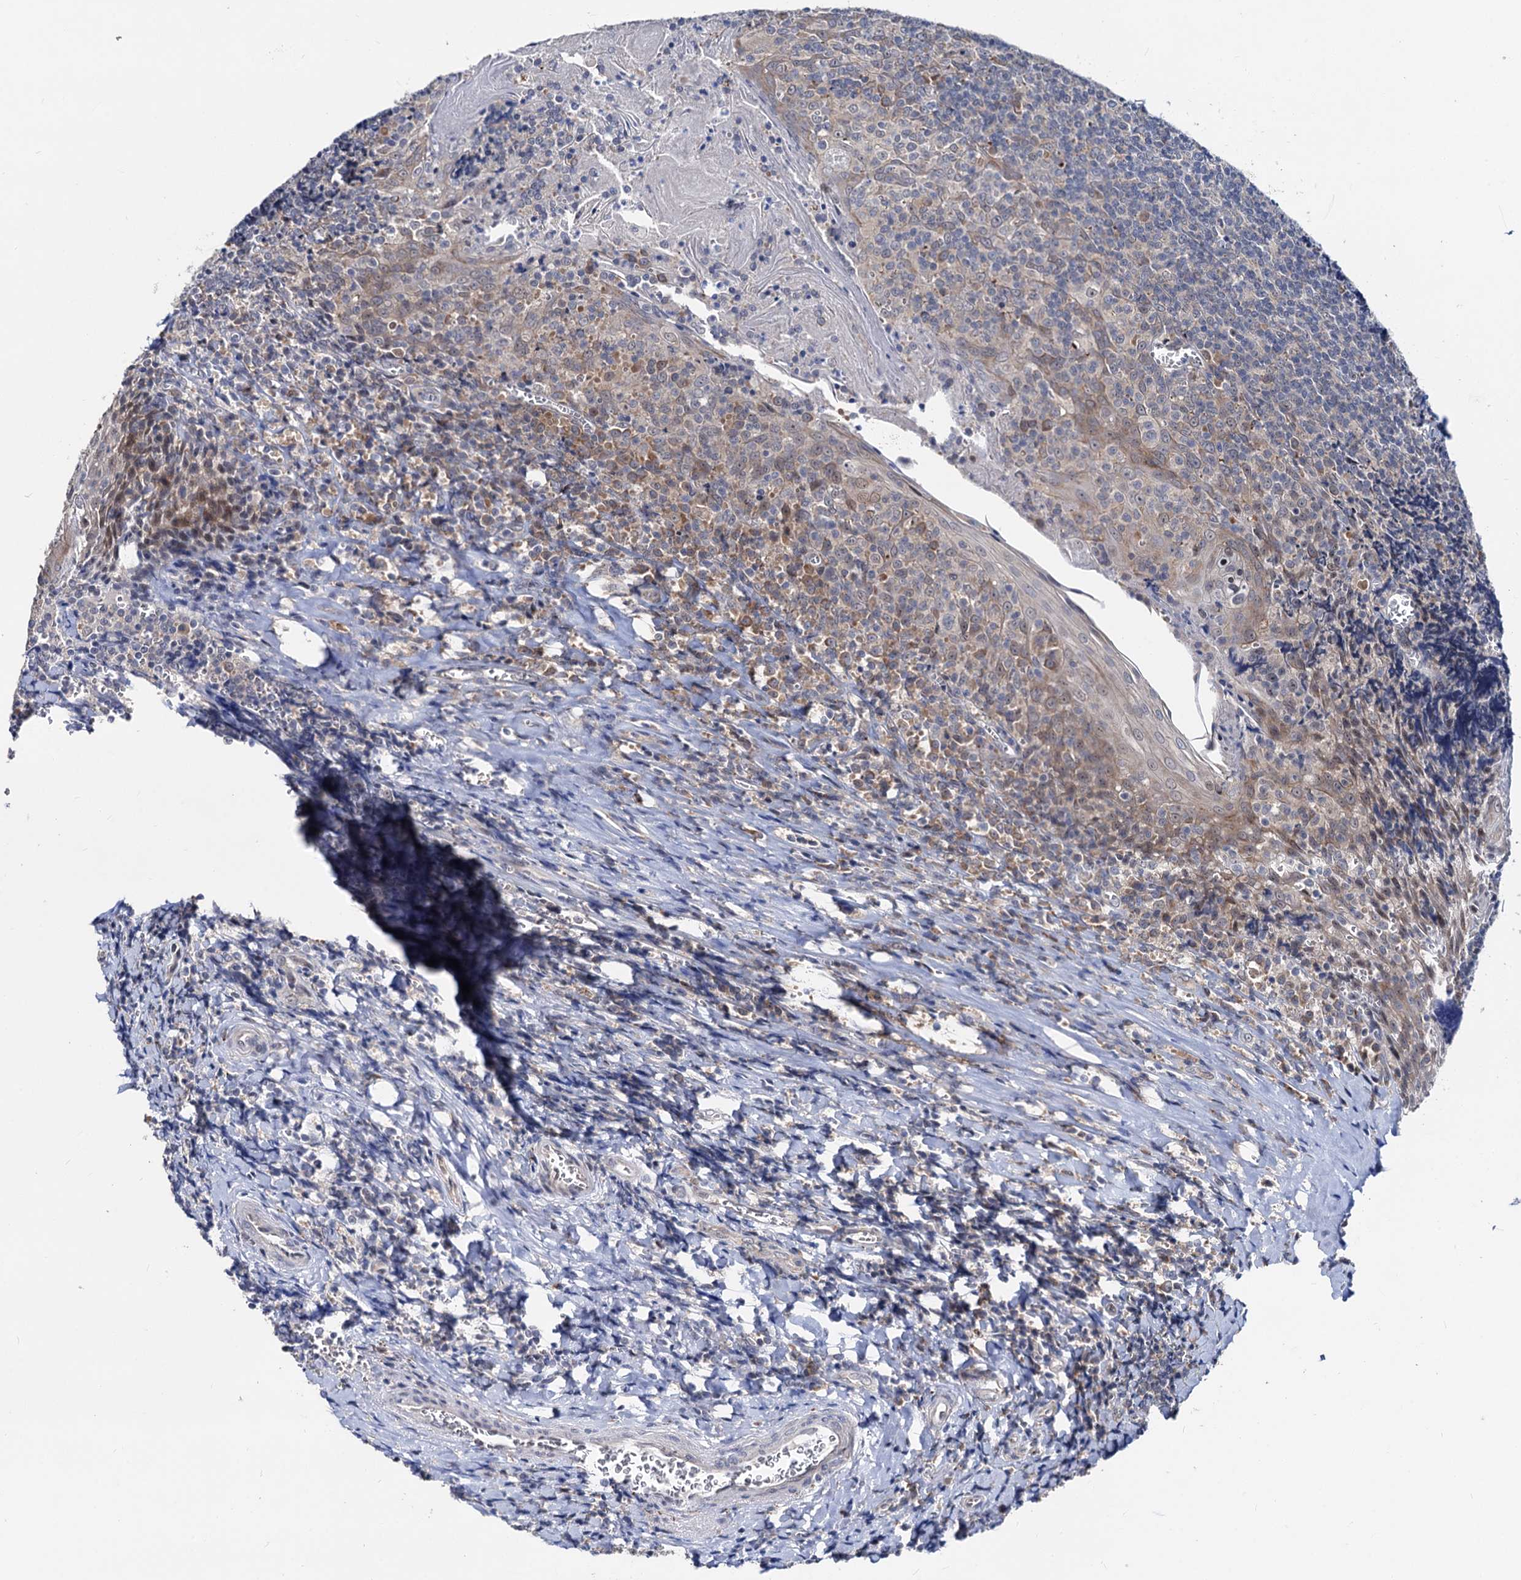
{"staining": {"intensity": "negative", "quantity": "none", "location": "none"}, "tissue": "tonsil", "cell_type": "Germinal center cells", "image_type": "normal", "snomed": [{"axis": "morphology", "description": "Normal tissue, NOS"}, {"axis": "topography", "description": "Tonsil"}], "caption": "This is a micrograph of immunohistochemistry staining of unremarkable tonsil, which shows no expression in germinal center cells. (DAB immunohistochemistry, high magnification).", "gene": "CAPRIN2", "patient": {"sex": "male", "age": 27}}